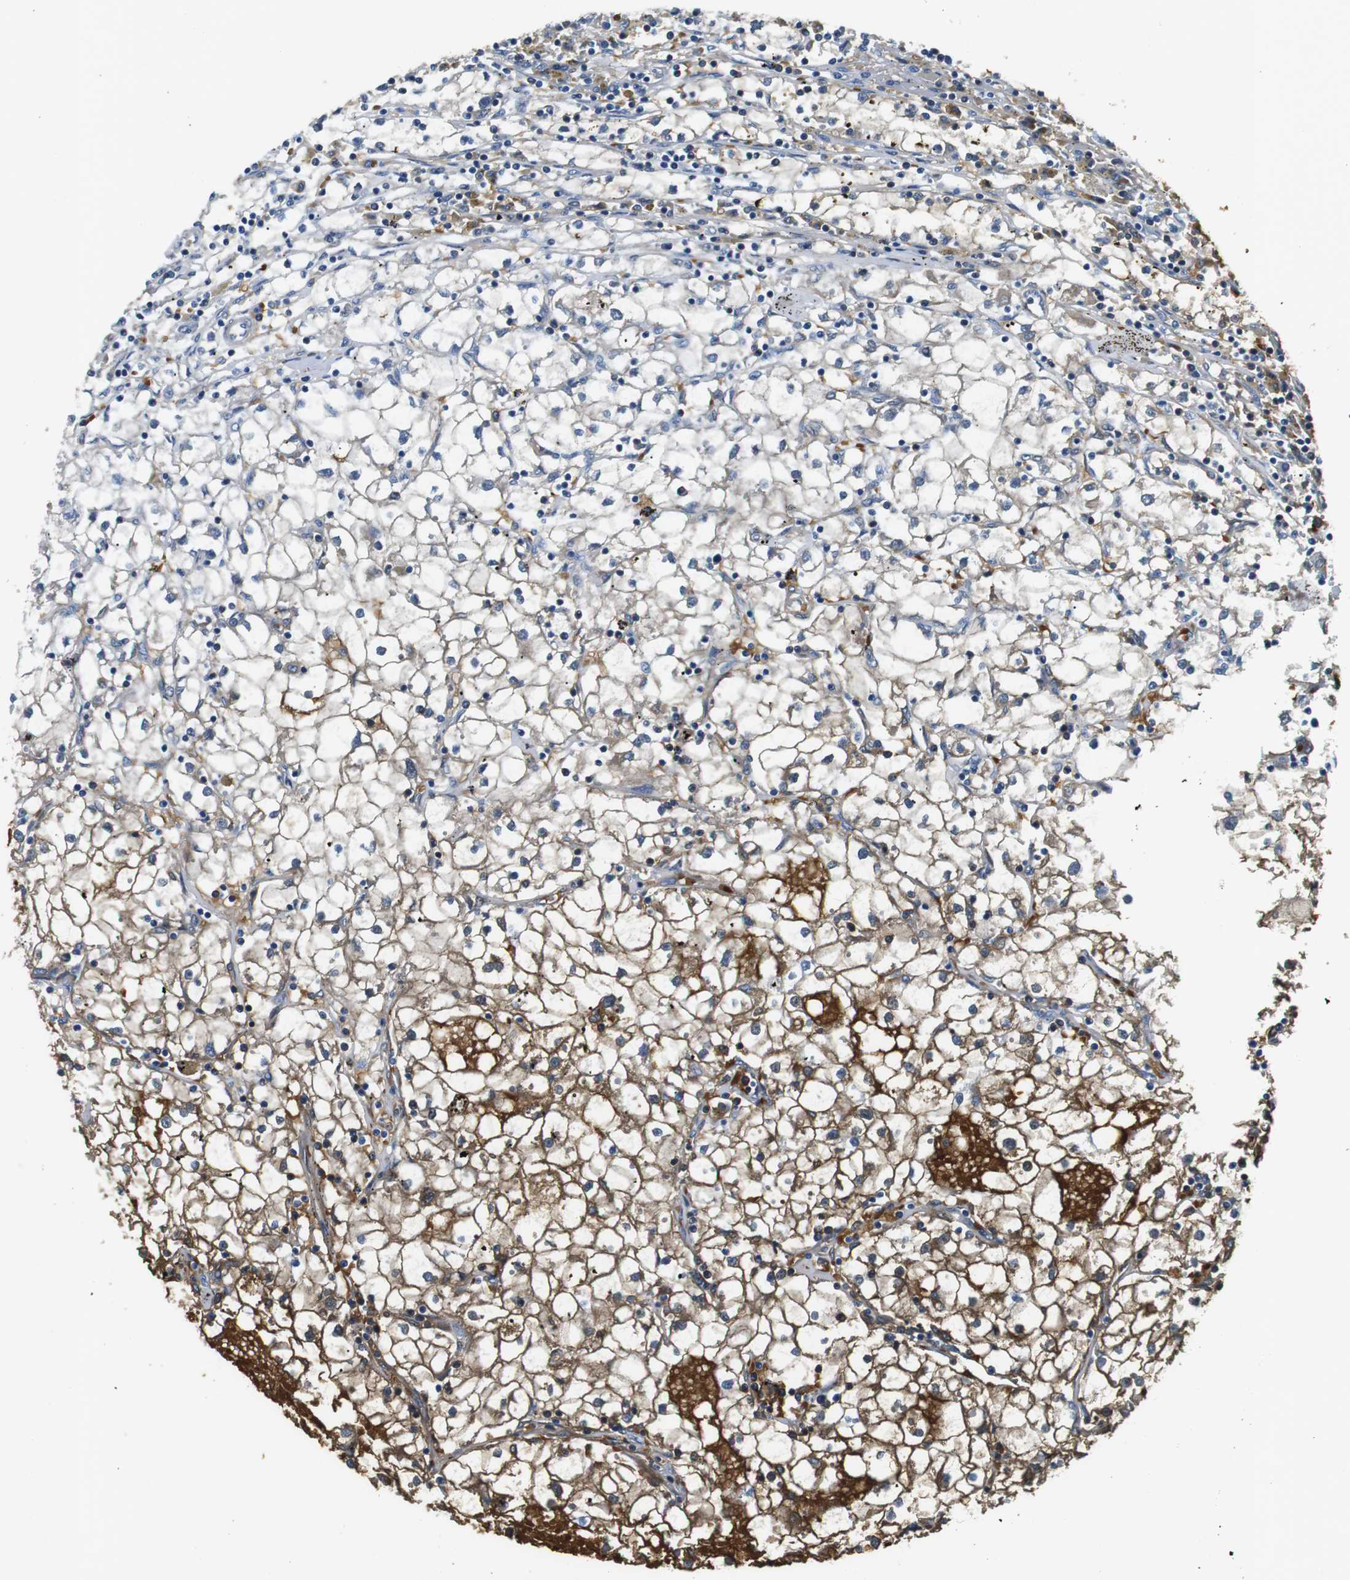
{"staining": {"intensity": "moderate", "quantity": "25%-75%", "location": "cytoplasmic/membranous"}, "tissue": "renal cancer", "cell_type": "Tumor cells", "image_type": "cancer", "snomed": [{"axis": "morphology", "description": "Adenocarcinoma, NOS"}, {"axis": "topography", "description": "Kidney"}], "caption": "IHC micrograph of renal cancer stained for a protein (brown), which displays medium levels of moderate cytoplasmic/membranous staining in about 25%-75% of tumor cells.", "gene": "WSCD1", "patient": {"sex": "male", "age": 56}}